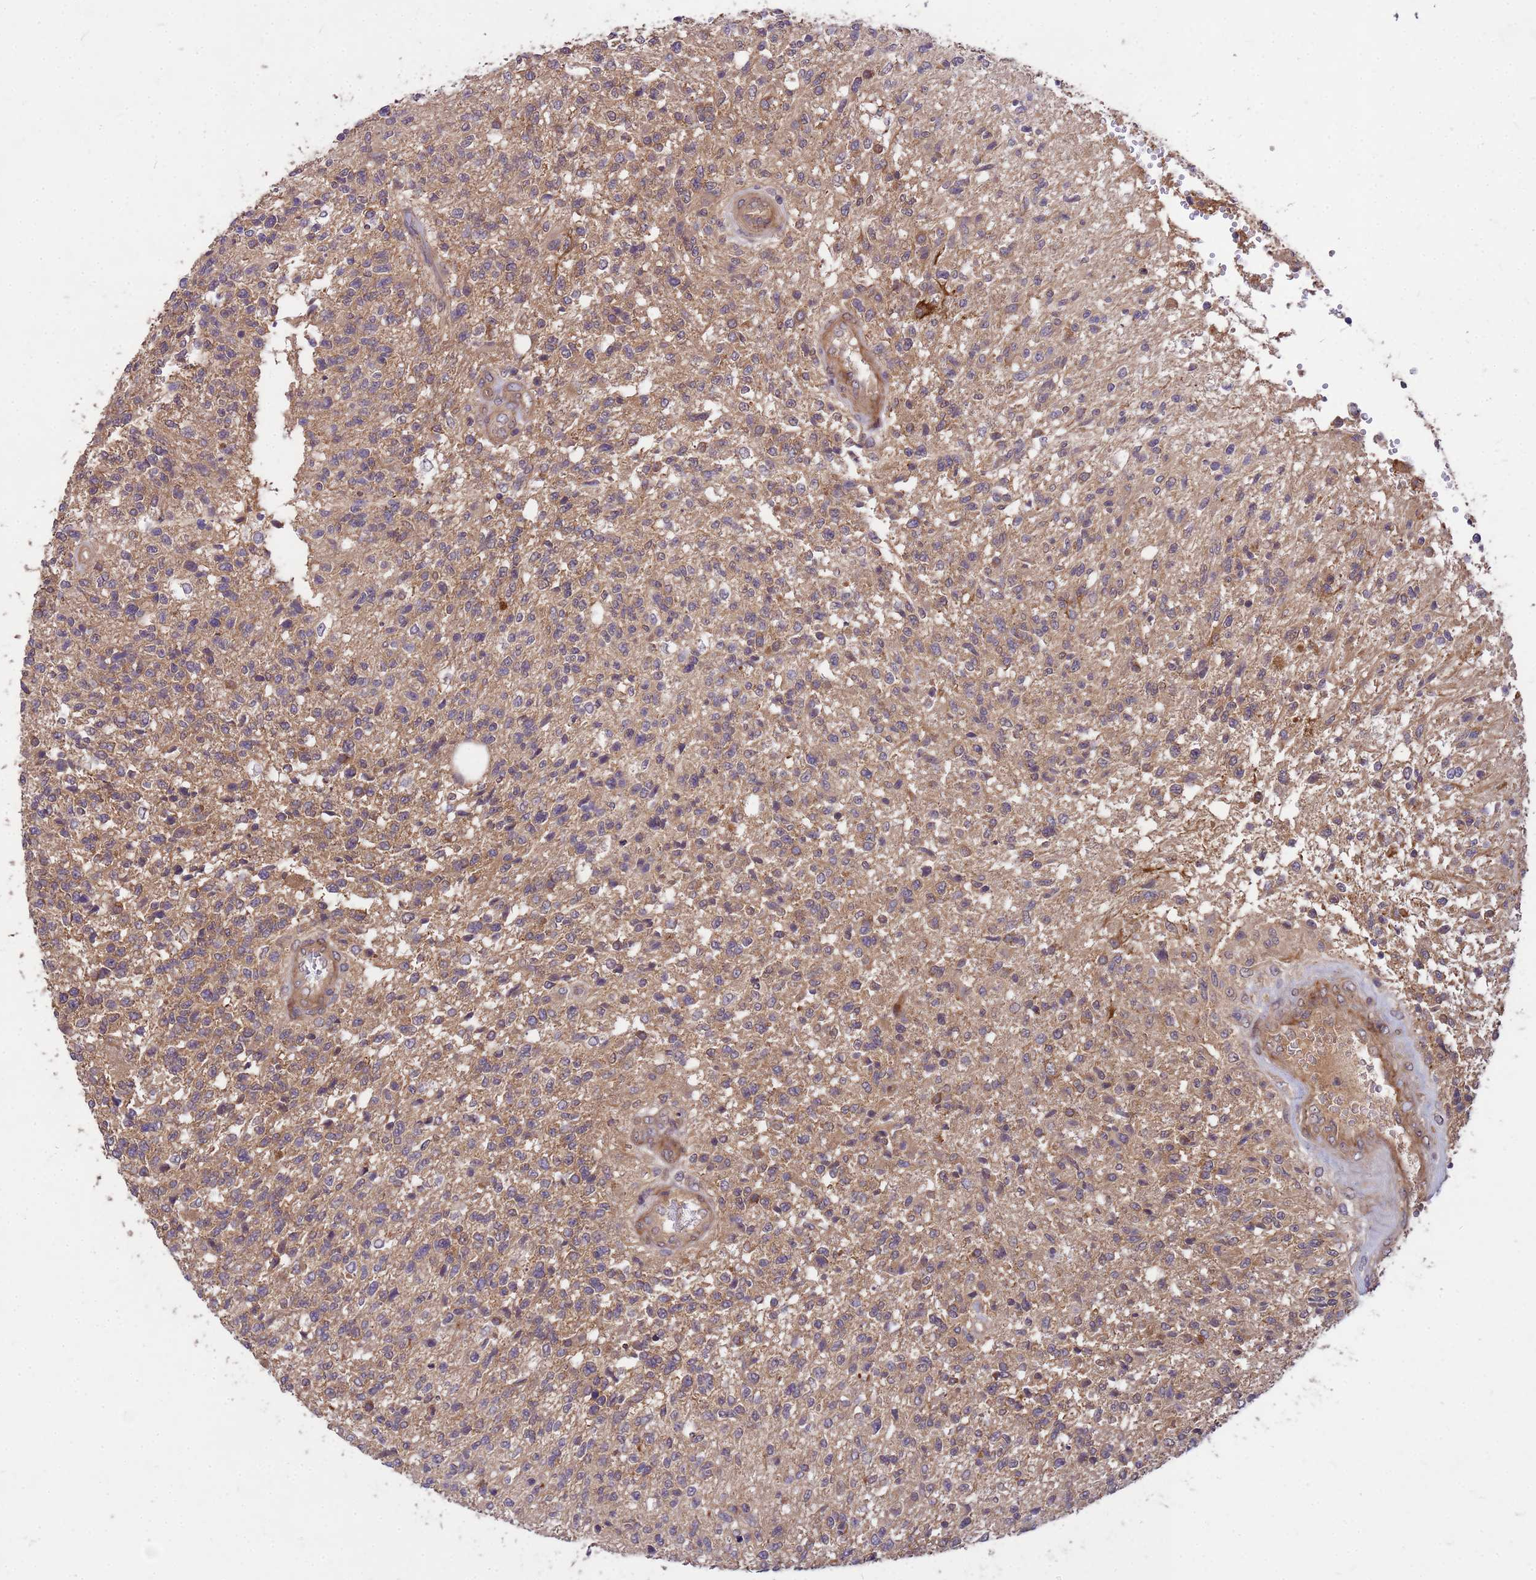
{"staining": {"intensity": "weak", "quantity": ">75%", "location": "cytoplasmic/membranous"}, "tissue": "glioma", "cell_type": "Tumor cells", "image_type": "cancer", "snomed": [{"axis": "morphology", "description": "Glioma, malignant, High grade"}, {"axis": "topography", "description": "Brain"}], "caption": "Glioma tissue exhibits weak cytoplasmic/membranous positivity in about >75% of tumor cells (DAB IHC, brown staining for protein, blue staining for nuclei).", "gene": "PPP2CB", "patient": {"sex": "male", "age": 56}}